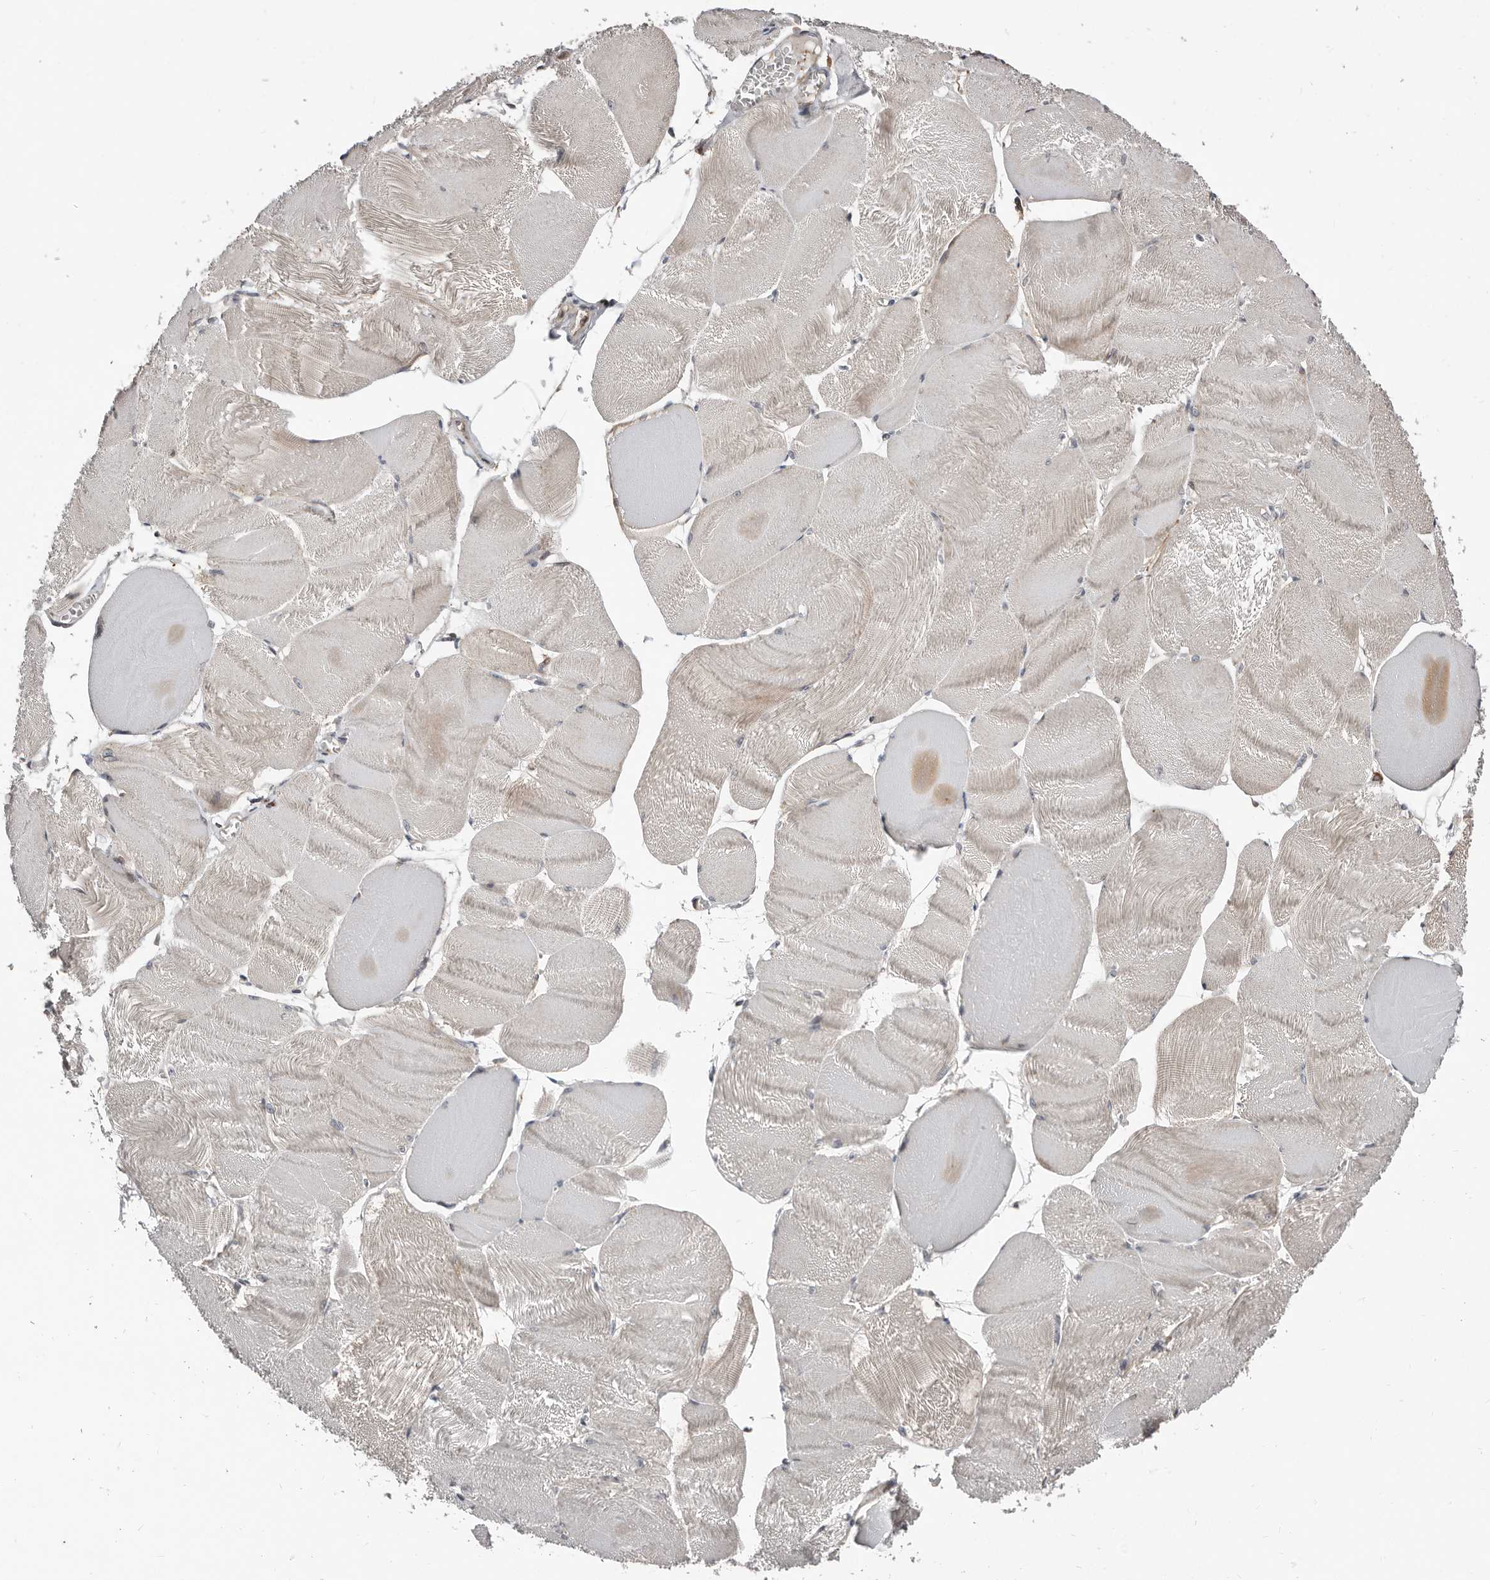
{"staining": {"intensity": "weak", "quantity": "25%-75%", "location": "cytoplasmic/membranous,nuclear"}, "tissue": "skeletal muscle", "cell_type": "Myocytes", "image_type": "normal", "snomed": [{"axis": "morphology", "description": "Normal tissue, NOS"}, {"axis": "morphology", "description": "Basal cell carcinoma"}, {"axis": "topography", "description": "Skeletal muscle"}], "caption": "Immunohistochemistry (IHC) image of normal skeletal muscle: human skeletal muscle stained using immunohistochemistry (IHC) shows low levels of weak protein expression localized specifically in the cytoplasmic/membranous,nuclear of myocytes, appearing as a cytoplasmic/membranous,nuclear brown color.", "gene": "SMYD4", "patient": {"sex": "female", "age": 64}}